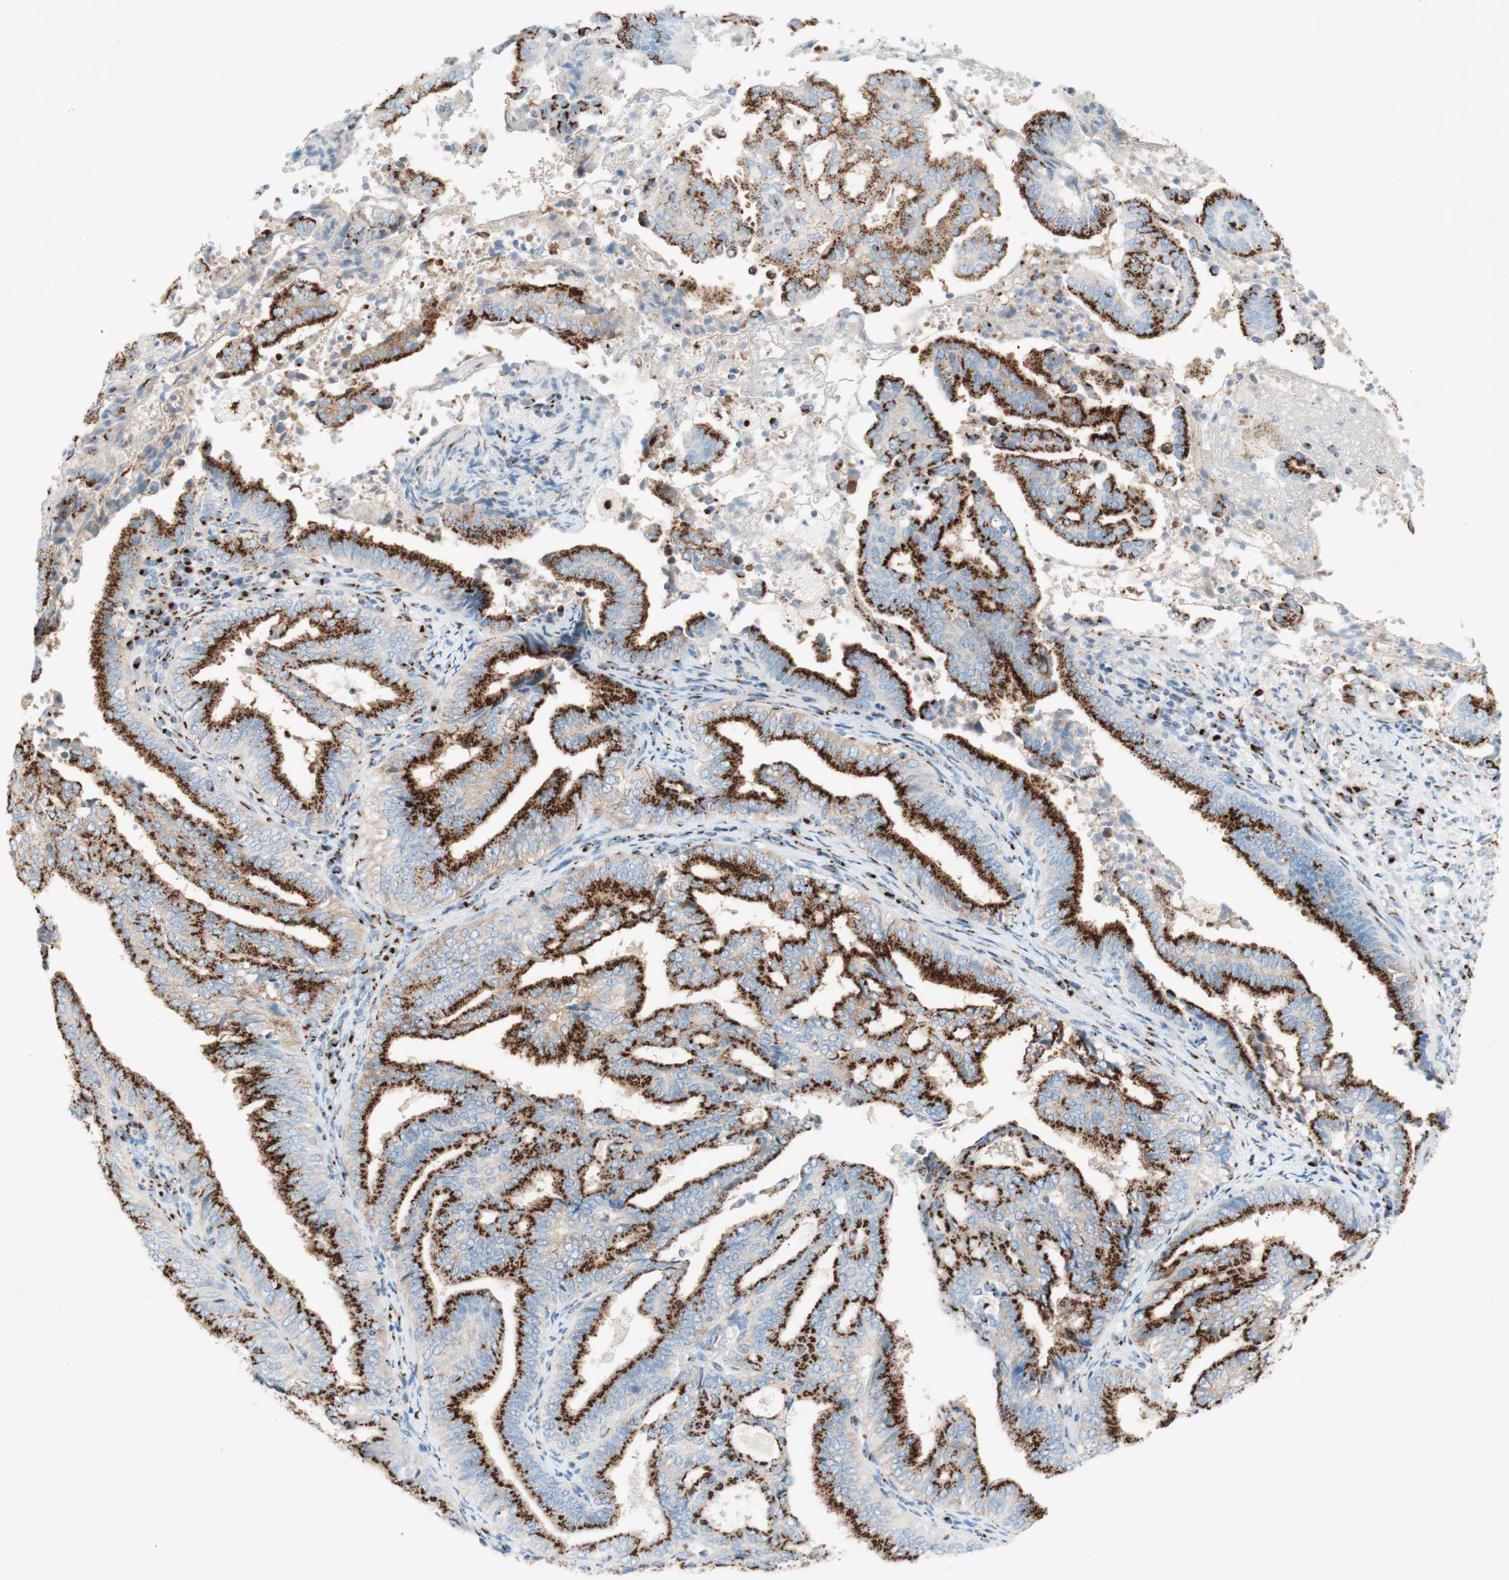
{"staining": {"intensity": "strong", "quantity": ">75%", "location": "cytoplasmic/membranous"}, "tissue": "endometrial cancer", "cell_type": "Tumor cells", "image_type": "cancer", "snomed": [{"axis": "morphology", "description": "Adenocarcinoma, NOS"}, {"axis": "topography", "description": "Endometrium"}], "caption": "DAB (3,3'-diaminobenzidine) immunohistochemical staining of endometrial cancer (adenocarcinoma) displays strong cytoplasmic/membranous protein expression in approximately >75% of tumor cells.", "gene": "GOLGB1", "patient": {"sex": "female", "age": 58}}